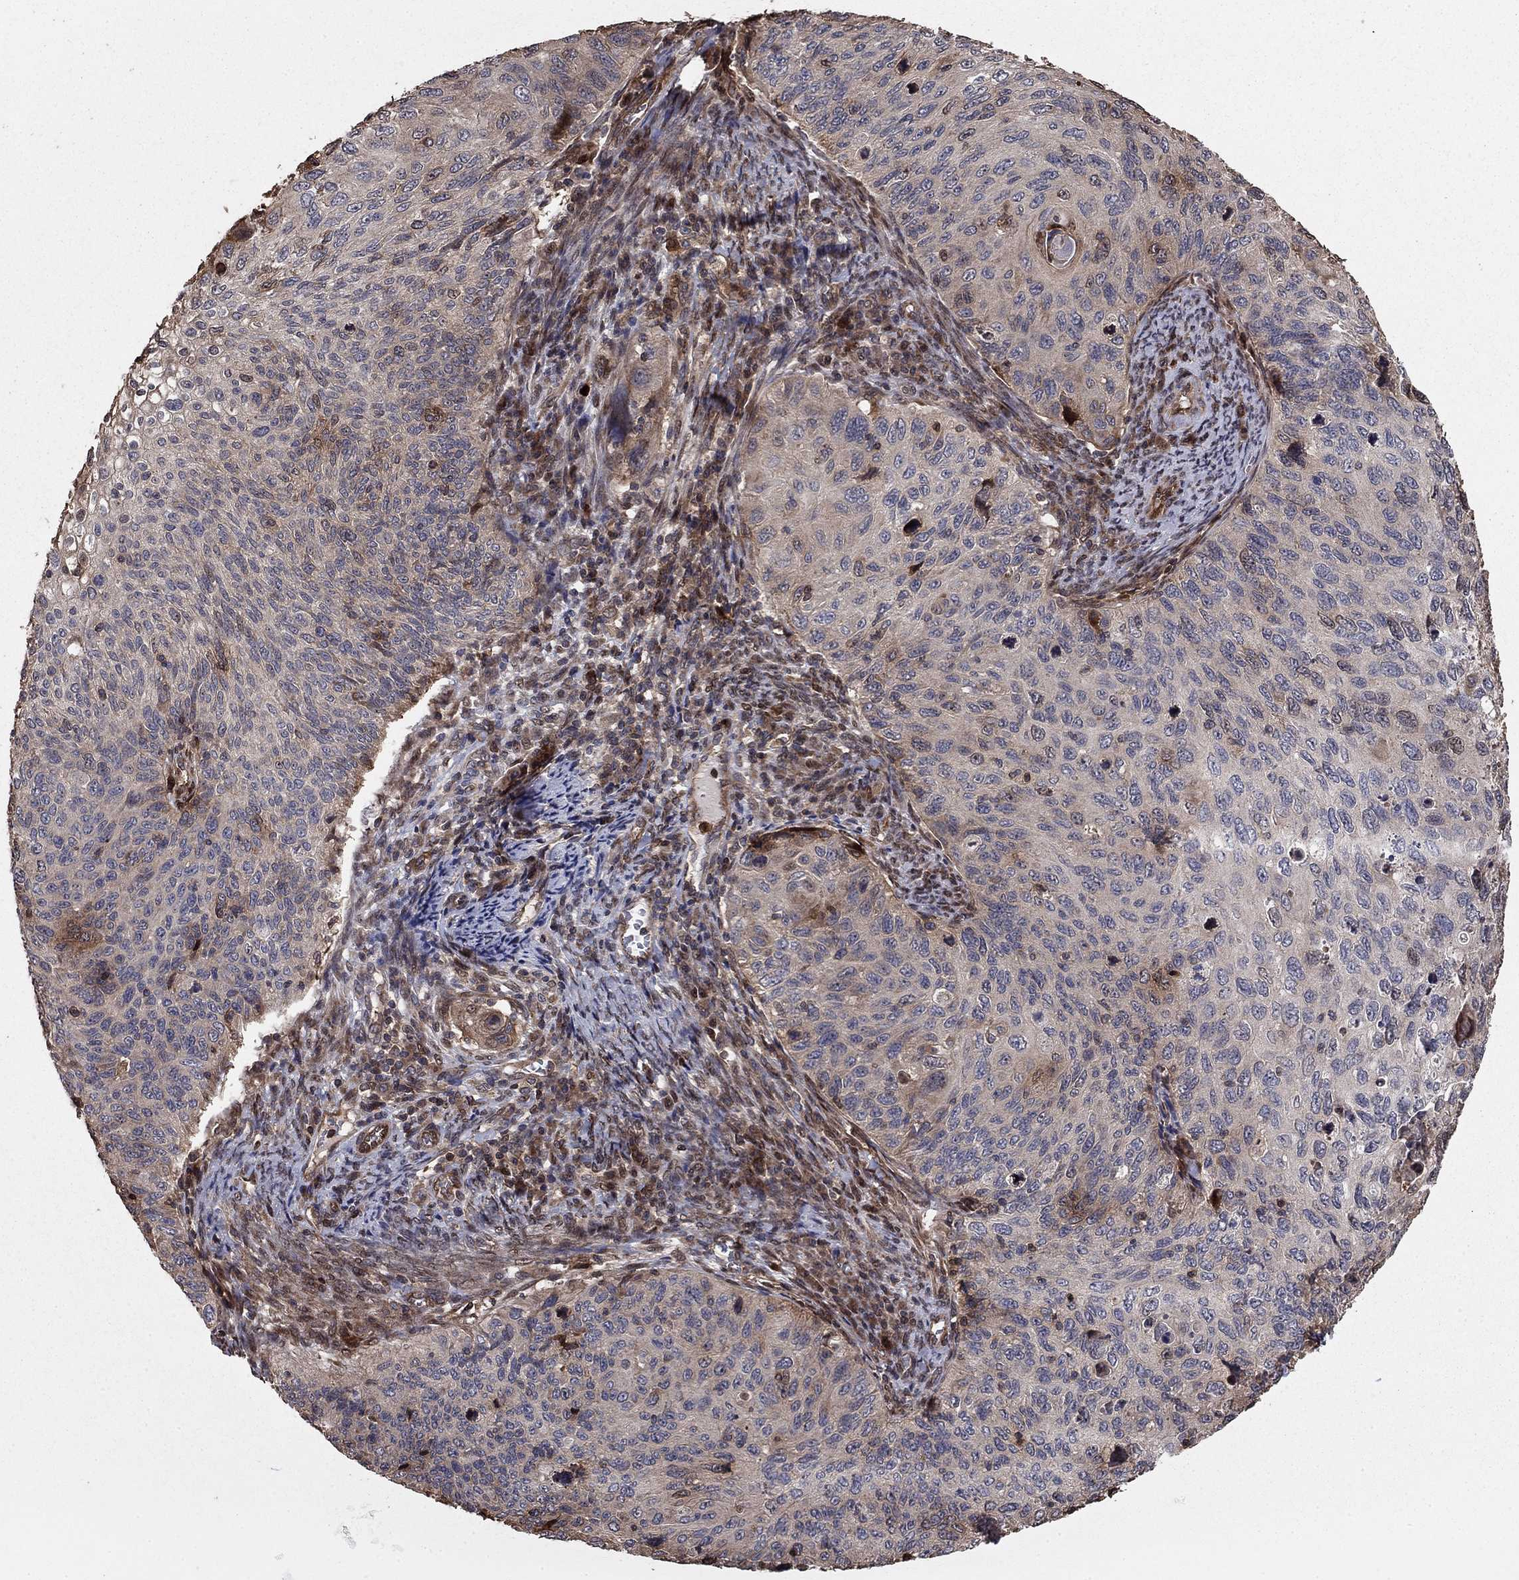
{"staining": {"intensity": "negative", "quantity": "none", "location": "none"}, "tissue": "cervical cancer", "cell_type": "Tumor cells", "image_type": "cancer", "snomed": [{"axis": "morphology", "description": "Squamous cell carcinoma, NOS"}, {"axis": "topography", "description": "Cervix"}], "caption": "Histopathology image shows no significant protein positivity in tumor cells of cervical squamous cell carcinoma.", "gene": "GYG1", "patient": {"sex": "female", "age": 70}}